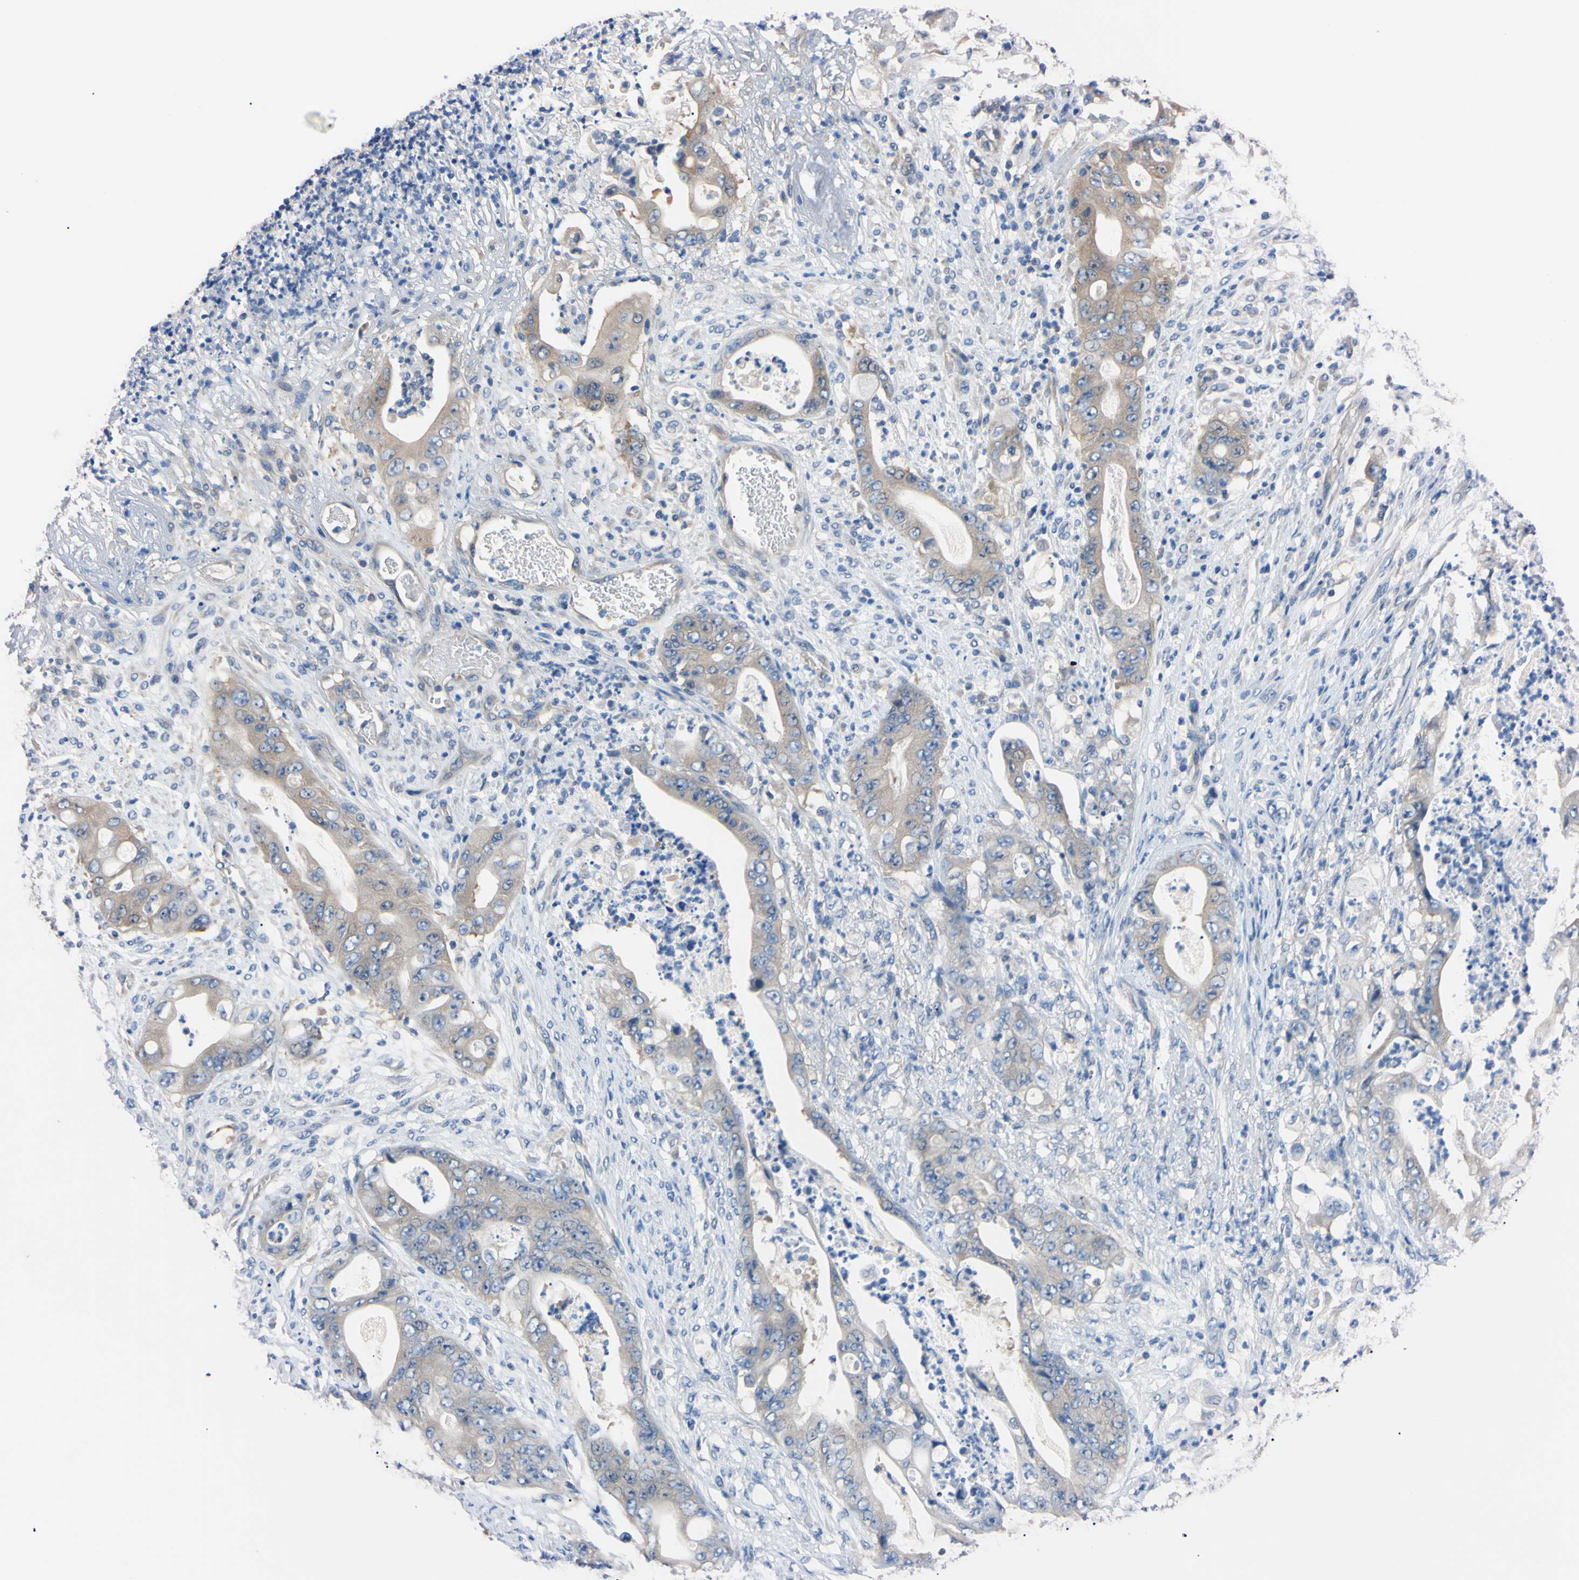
{"staining": {"intensity": "weak", "quantity": ">75%", "location": "cytoplasmic/membranous"}, "tissue": "stomach cancer", "cell_type": "Tumor cells", "image_type": "cancer", "snomed": [{"axis": "morphology", "description": "Adenocarcinoma, NOS"}, {"axis": "topography", "description": "Stomach"}], "caption": "About >75% of tumor cells in stomach cancer reveal weak cytoplasmic/membranous protein expression as visualized by brown immunohistochemical staining.", "gene": "RARS1", "patient": {"sex": "female", "age": 73}}